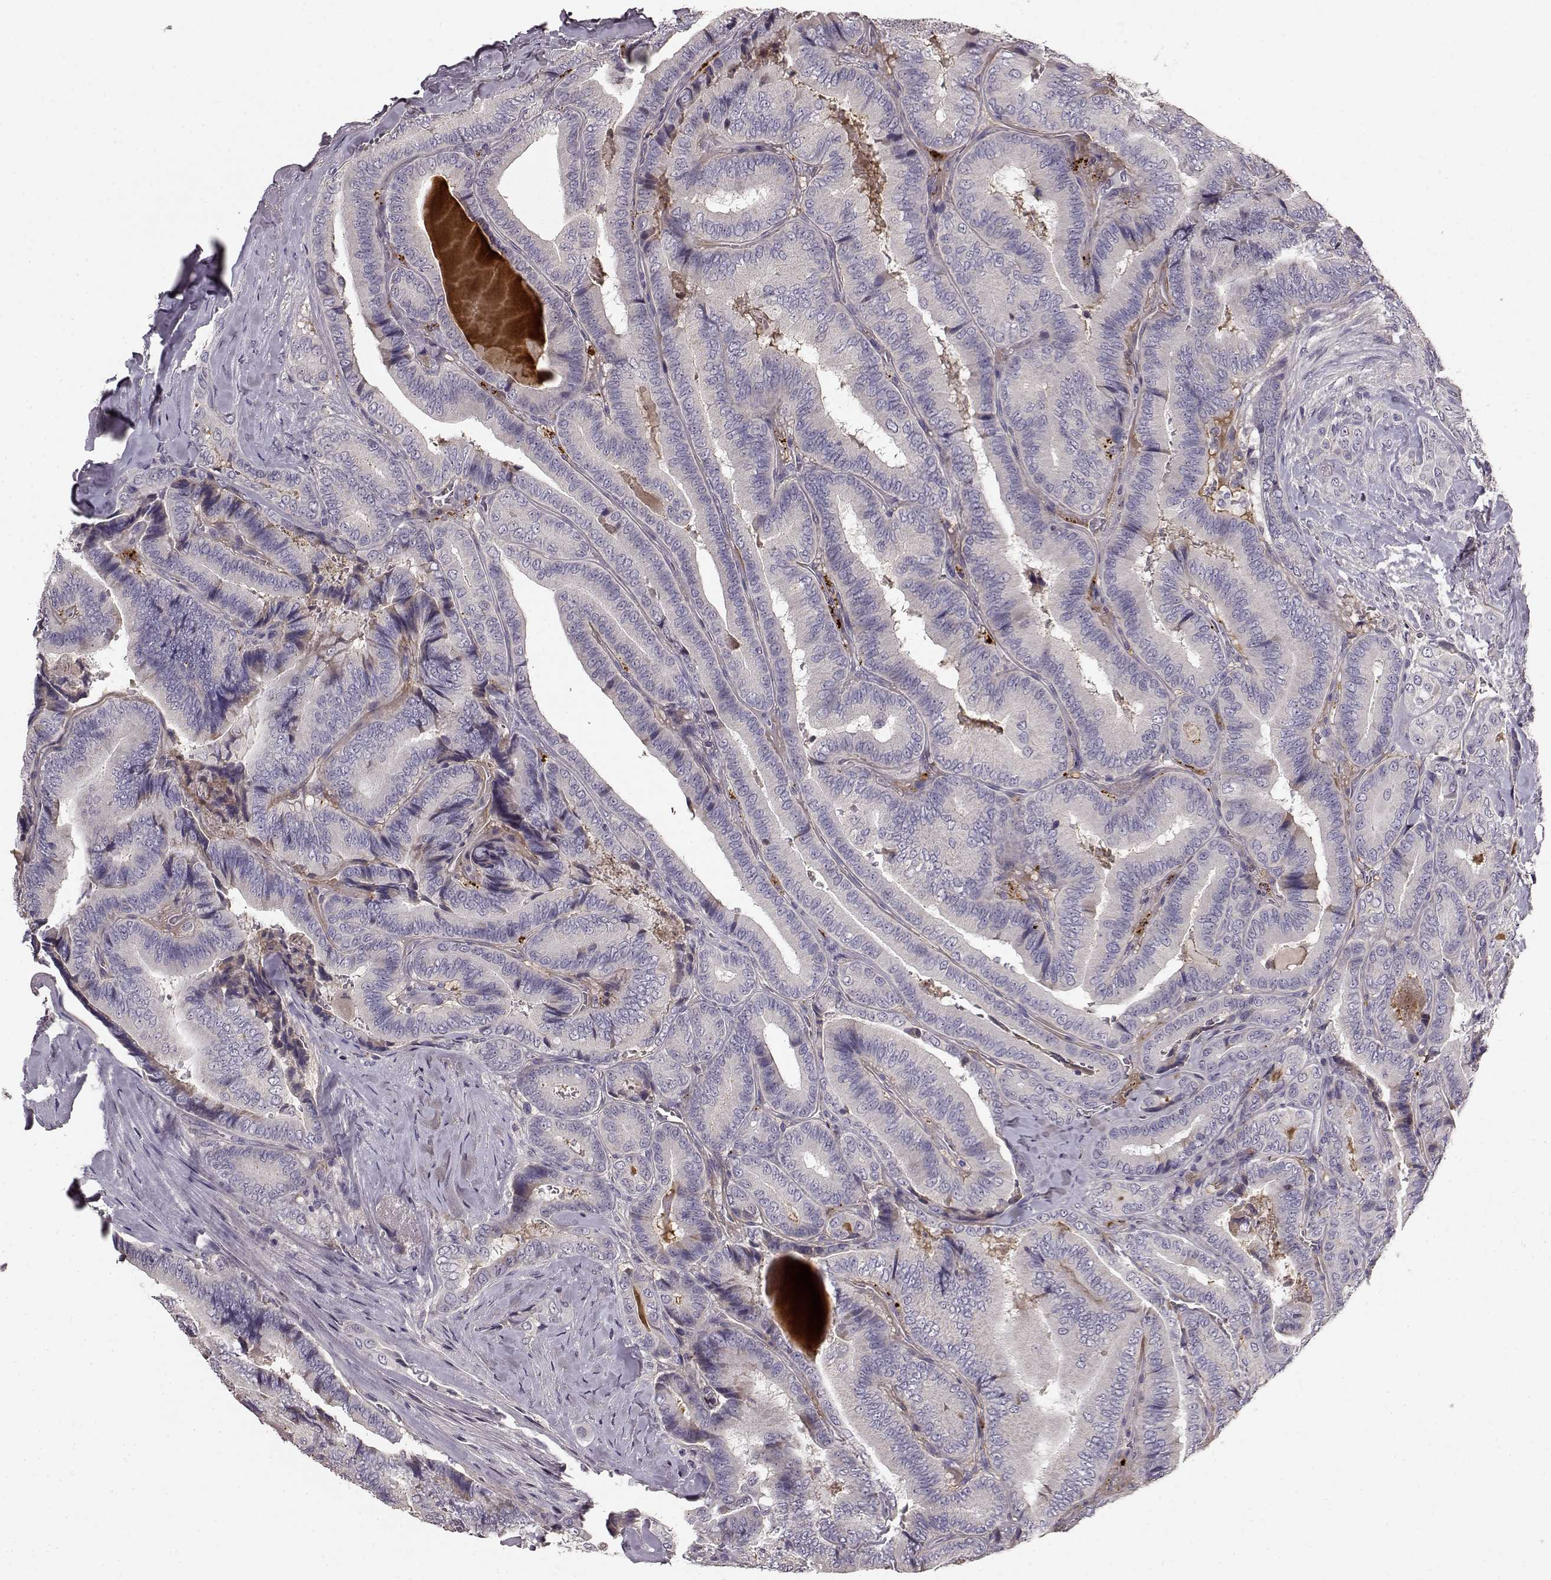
{"staining": {"intensity": "negative", "quantity": "none", "location": "none"}, "tissue": "thyroid cancer", "cell_type": "Tumor cells", "image_type": "cancer", "snomed": [{"axis": "morphology", "description": "Papillary adenocarcinoma, NOS"}, {"axis": "topography", "description": "Thyroid gland"}], "caption": "A high-resolution image shows IHC staining of thyroid papillary adenocarcinoma, which reveals no significant staining in tumor cells.", "gene": "YJEFN3", "patient": {"sex": "male", "age": 61}}